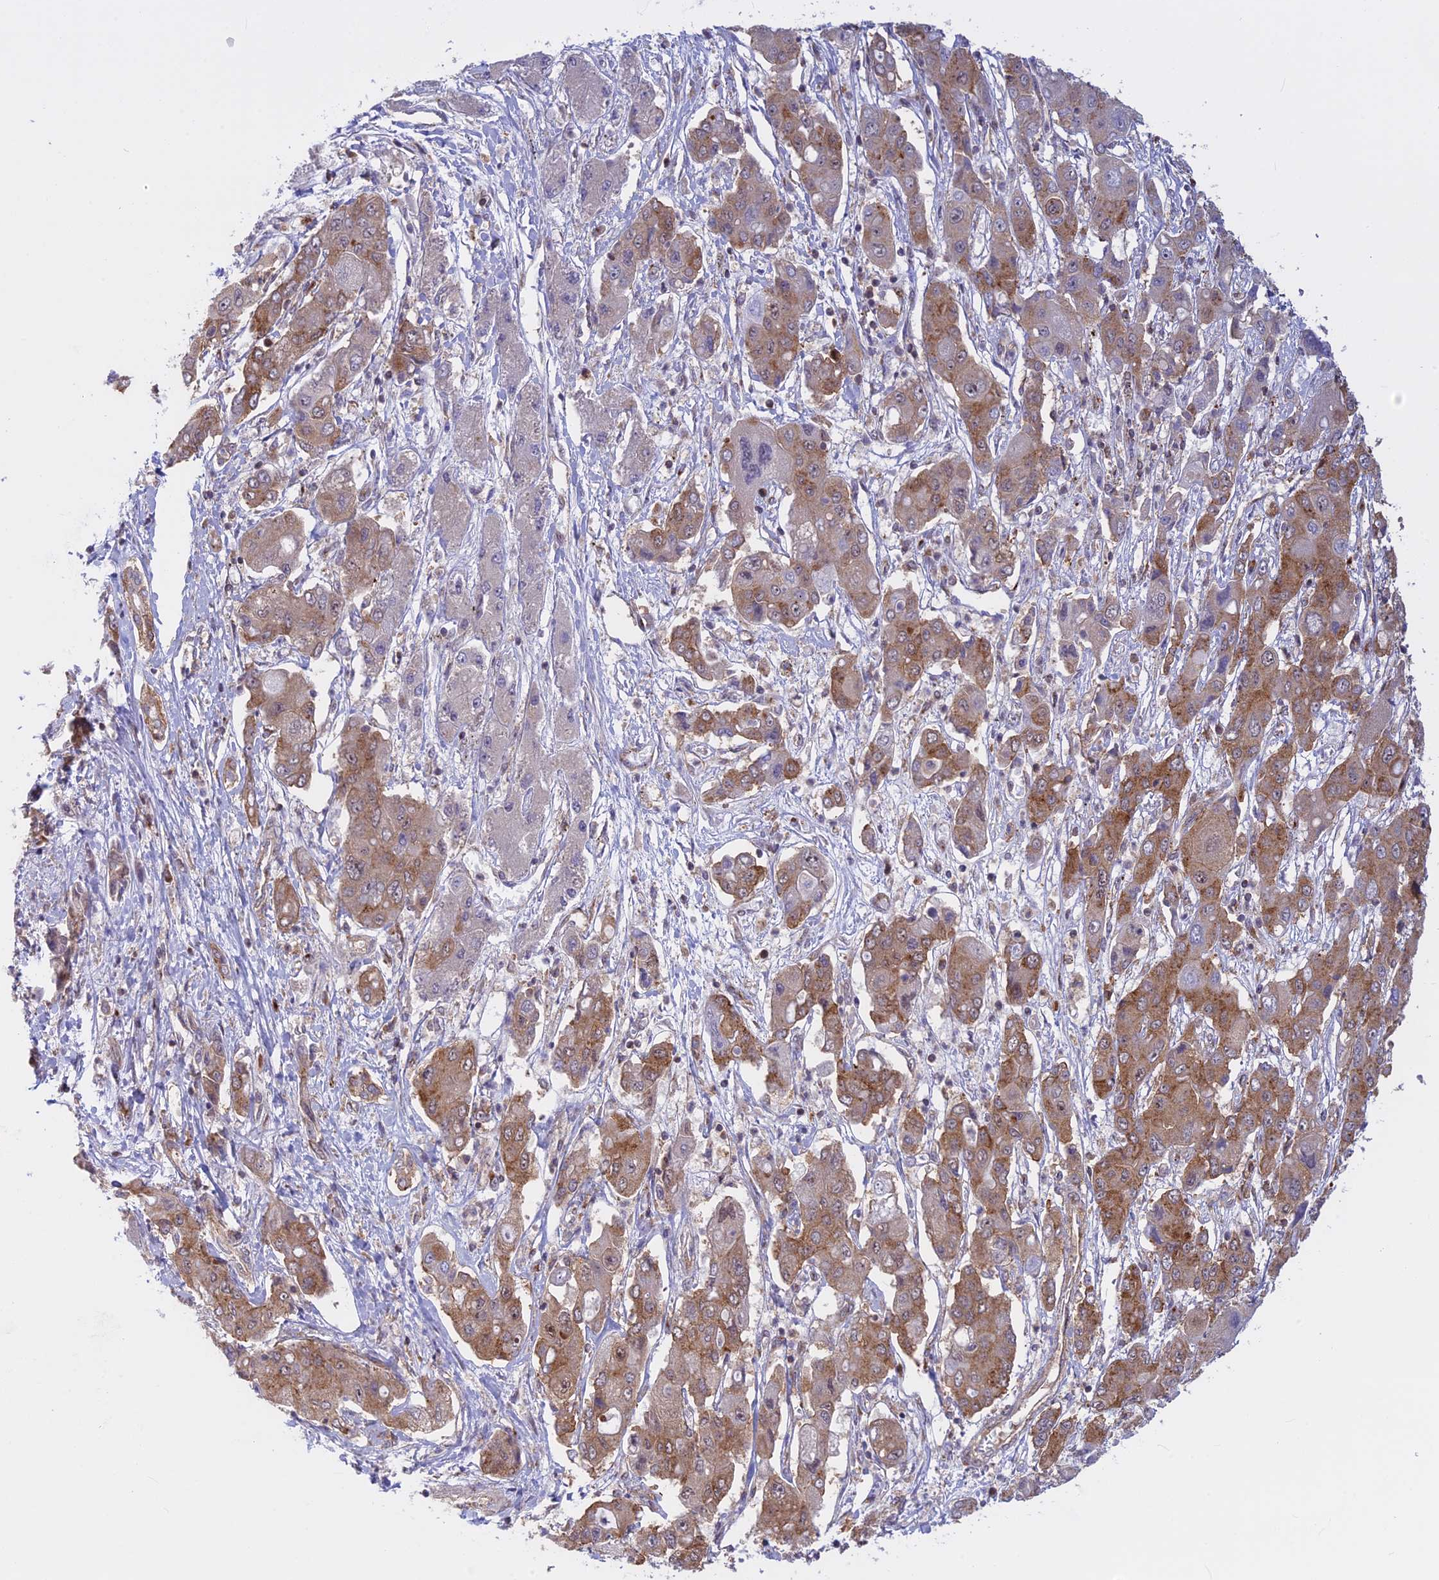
{"staining": {"intensity": "moderate", "quantity": ">75%", "location": "cytoplasmic/membranous"}, "tissue": "liver cancer", "cell_type": "Tumor cells", "image_type": "cancer", "snomed": [{"axis": "morphology", "description": "Cholangiocarcinoma"}, {"axis": "topography", "description": "Liver"}], "caption": "Moderate cytoplasmic/membranous staining for a protein is seen in approximately >75% of tumor cells of liver cancer (cholangiocarcinoma) using immunohistochemistry.", "gene": "CLINT1", "patient": {"sex": "male", "age": 67}}